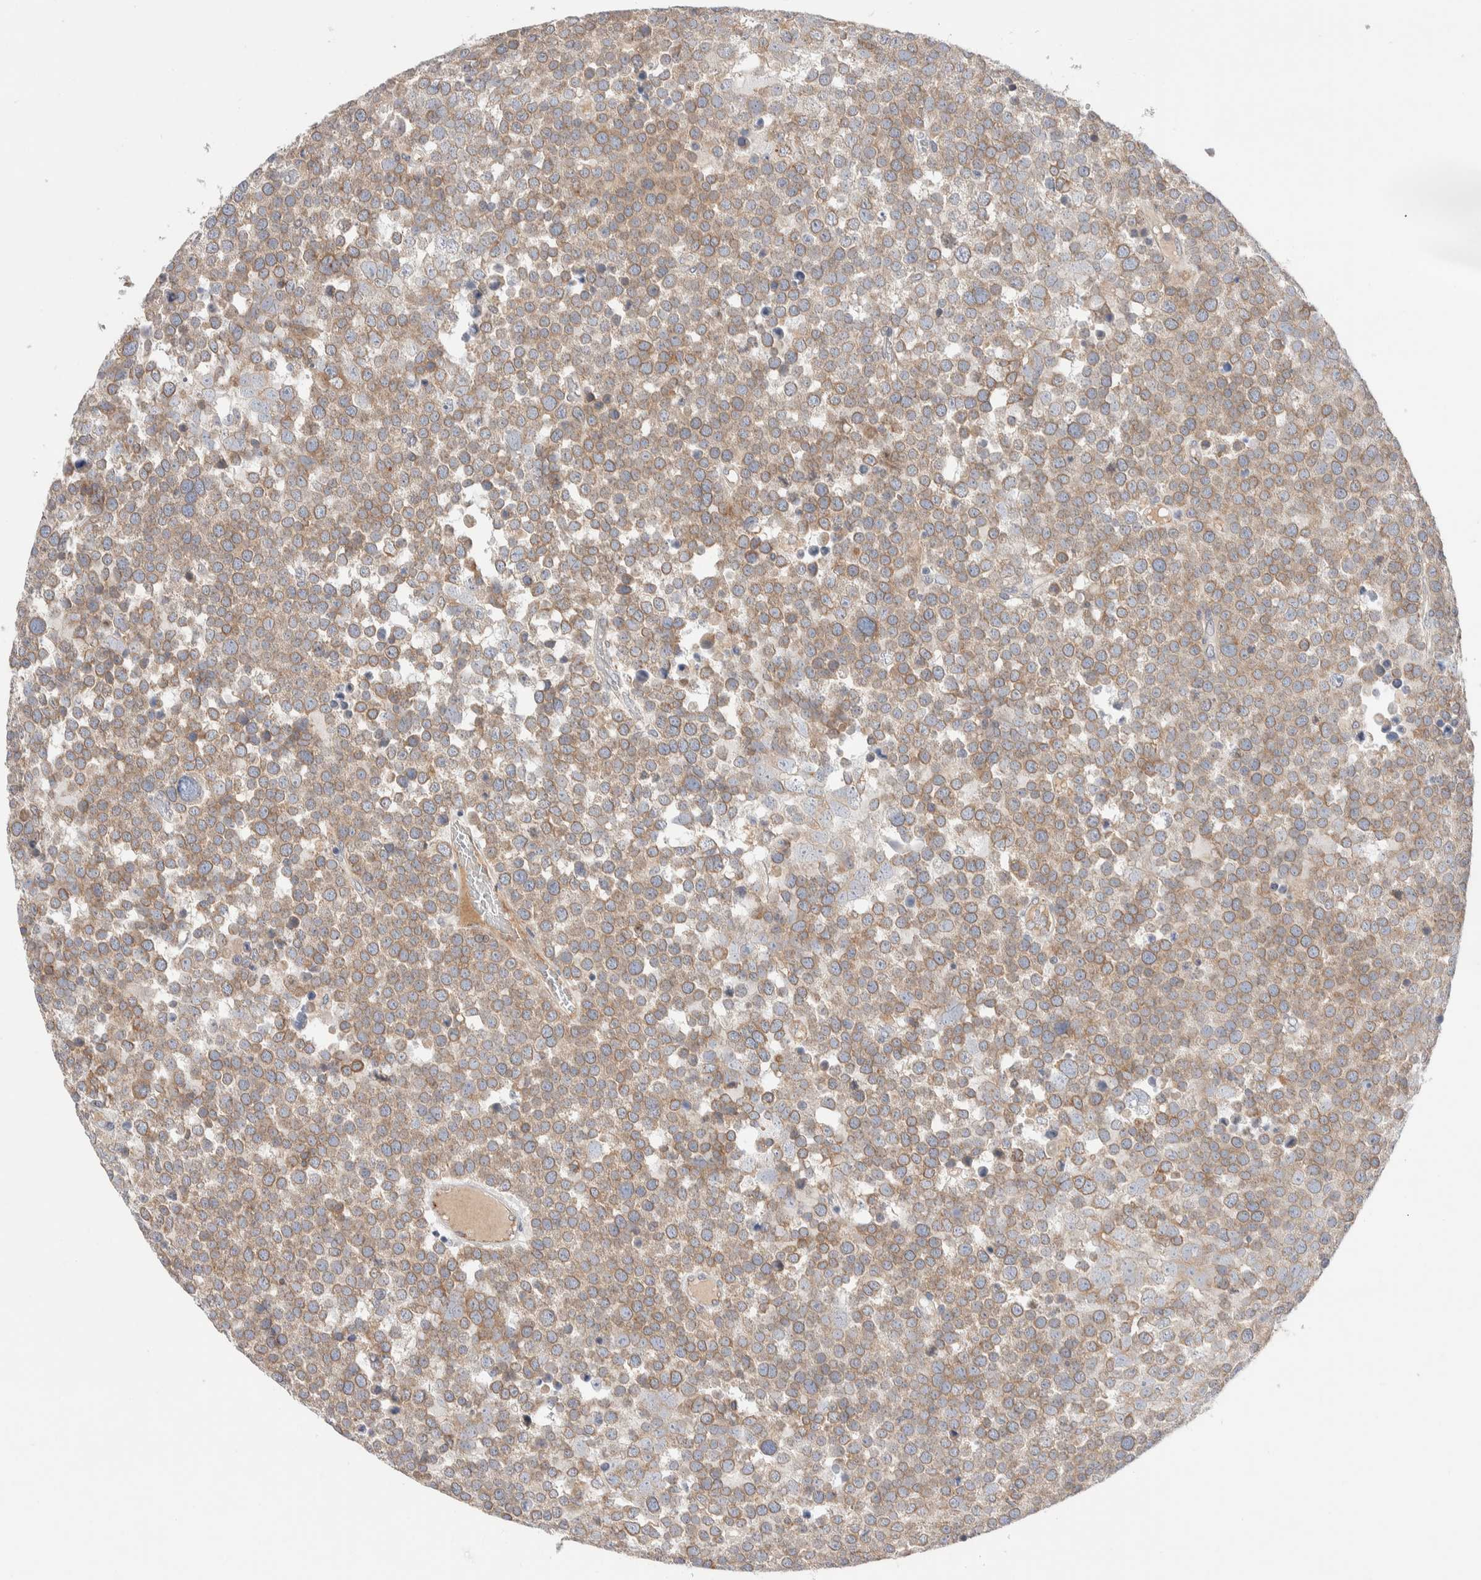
{"staining": {"intensity": "moderate", "quantity": ">75%", "location": "cytoplasmic/membranous"}, "tissue": "testis cancer", "cell_type": "Tumor cells", "image_type": "cancer", "snomed": [{"axis": "morphology", "description": "Seminoma, NOS"}, {"axis": "topography", "description": "Testis"}], "caption": "Immunohistochemistry photomicrograph of neoplastic tissue: human testis seminoma stained using IHC displays medium levels of moderate protein expression localized specifically in the cytoplasmic/membranous of tumor cells, appearing as a cytoplasmic/membranous brown color.", "gene": "RUSF1", "patient": {"sex": "male", "age": 71}}